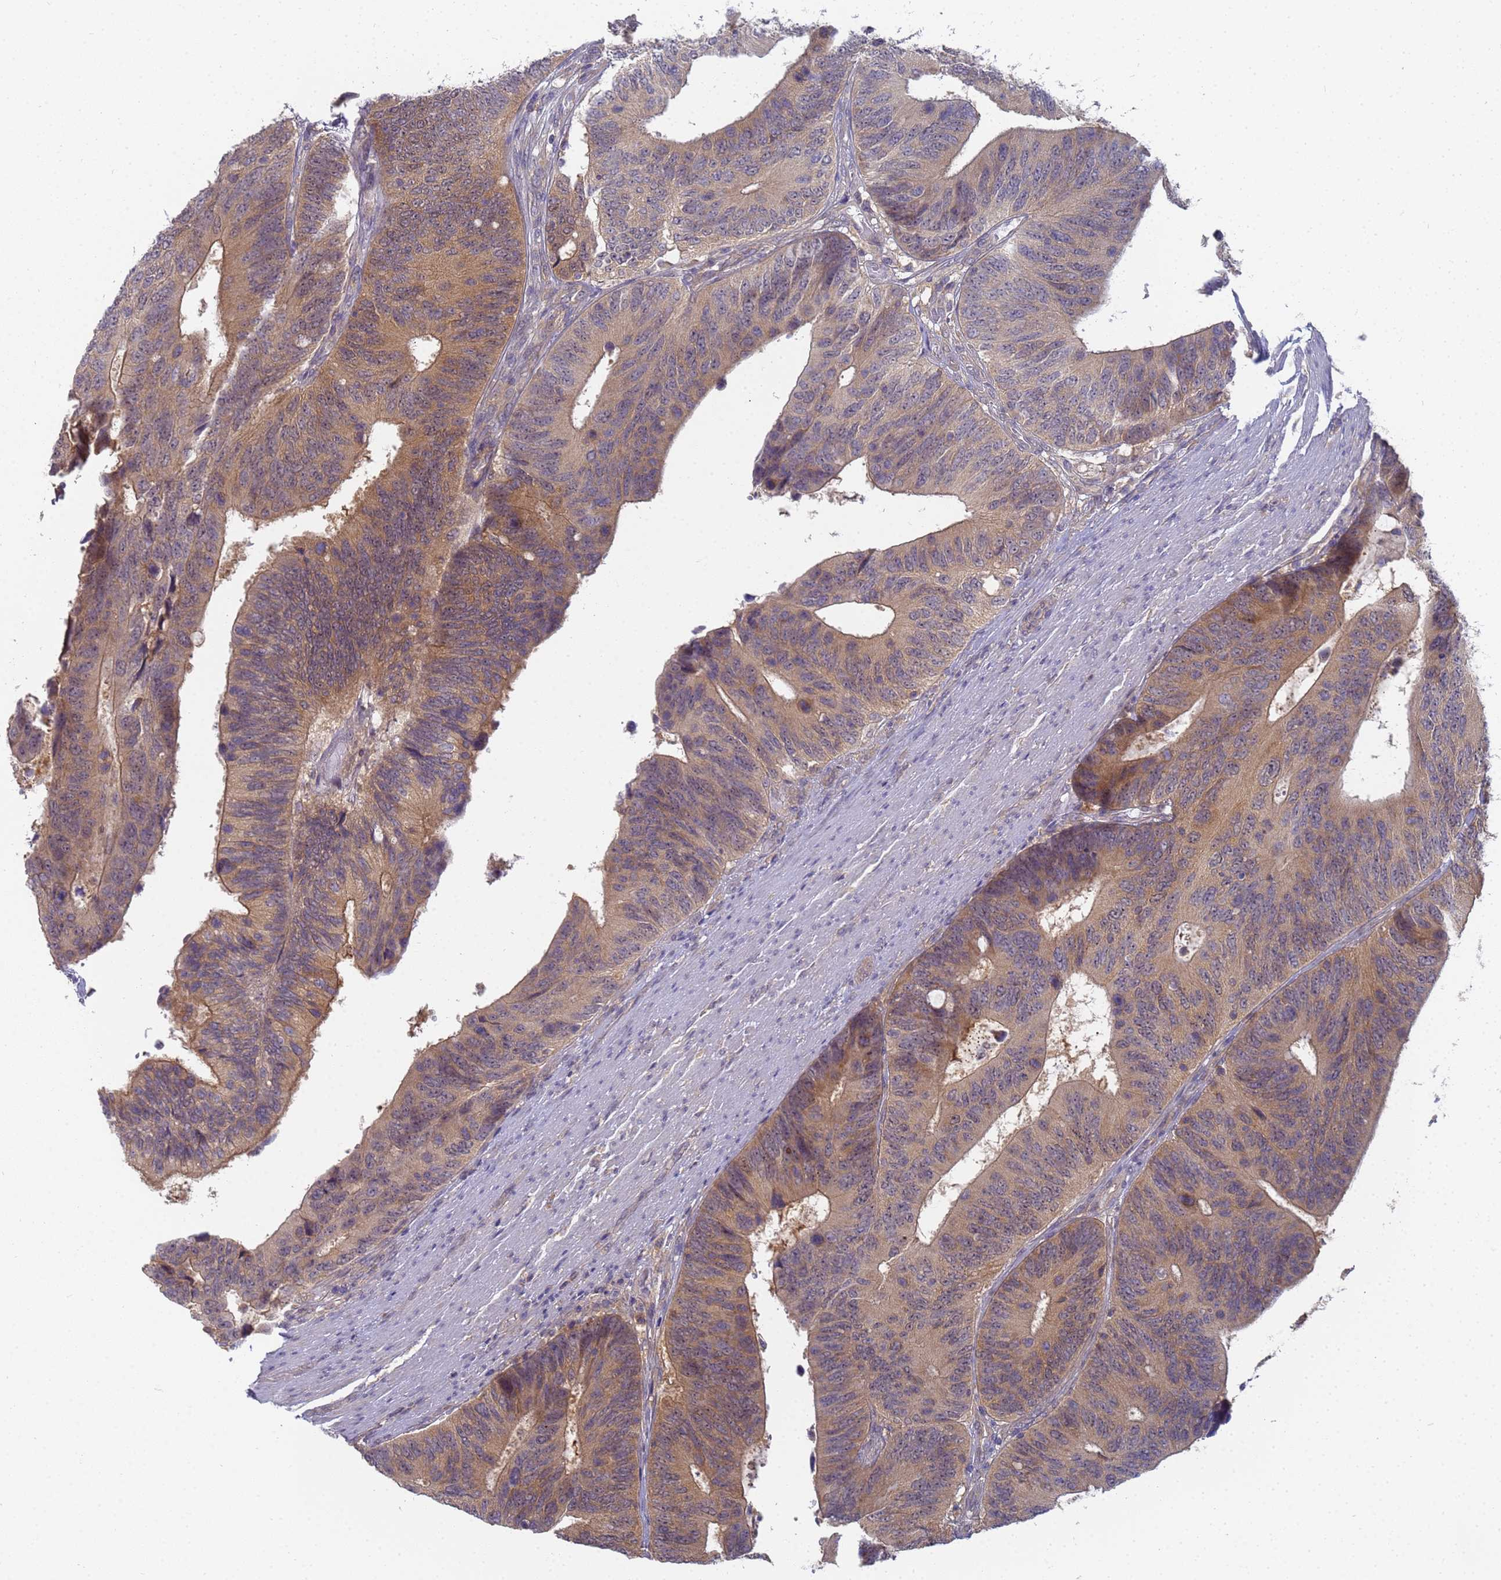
{"staining": {"intensity": "moderate", "quantity": "25%-75%", "location": "cytoplasmic/membranous"}, "tissue": "colorectal cancer", "cell_type": "Tumor cells", "image_type": "cancer", "snomed": [{"axis": "morphology", "description": "Adenocarcinoma, NOS"}, {"axis": "topography", "description": "Colon"}], "caption": "This is an image of immunohistochemistry staining of colorectal cancer (adenocarcinoma), which shows moderate positivity in the cytoplasmic/membranous of tumor cells.", "gene": "SHARPIN", "patient": {"sex": "male", "age": 87}}